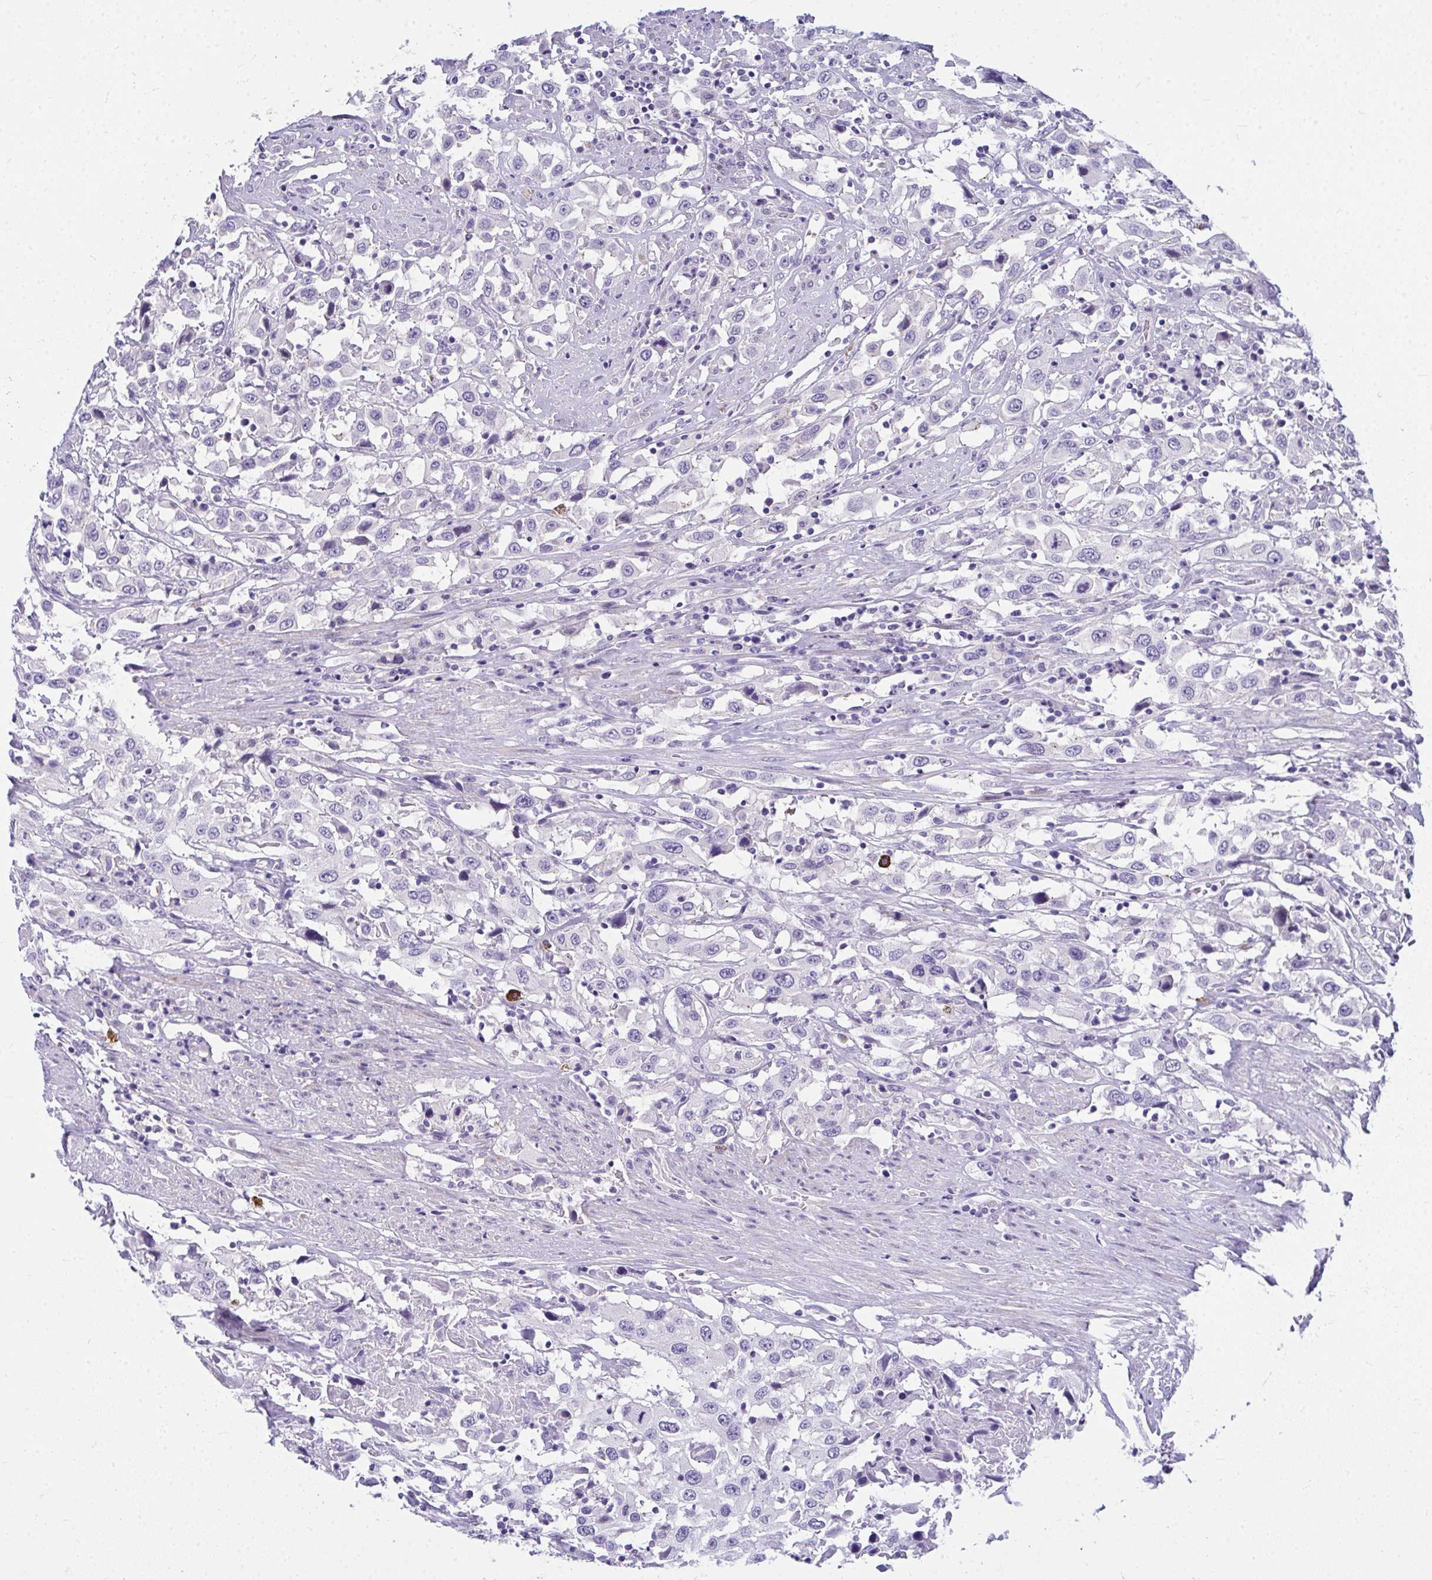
{"staining": {"intensity": "negative", "quantity": "none", "location": "none"}, "tissue": "urothelial cancer", "cell_type": "Tumor cells", "image_type": "cancer", "snomed": [{"axis": "morphology", "description": "Urothelial carcinoma, High grade"}, {"axis": "topography", "description": "Urinary bladder"}], "caption": "Immunohistochemistry micrograph of urothelial cancer stained for a protein (brown), which demonstrates no positivity in tumor cells.", "gene": "TSBP1", "patient": {"sex": "male", "age": 61}}